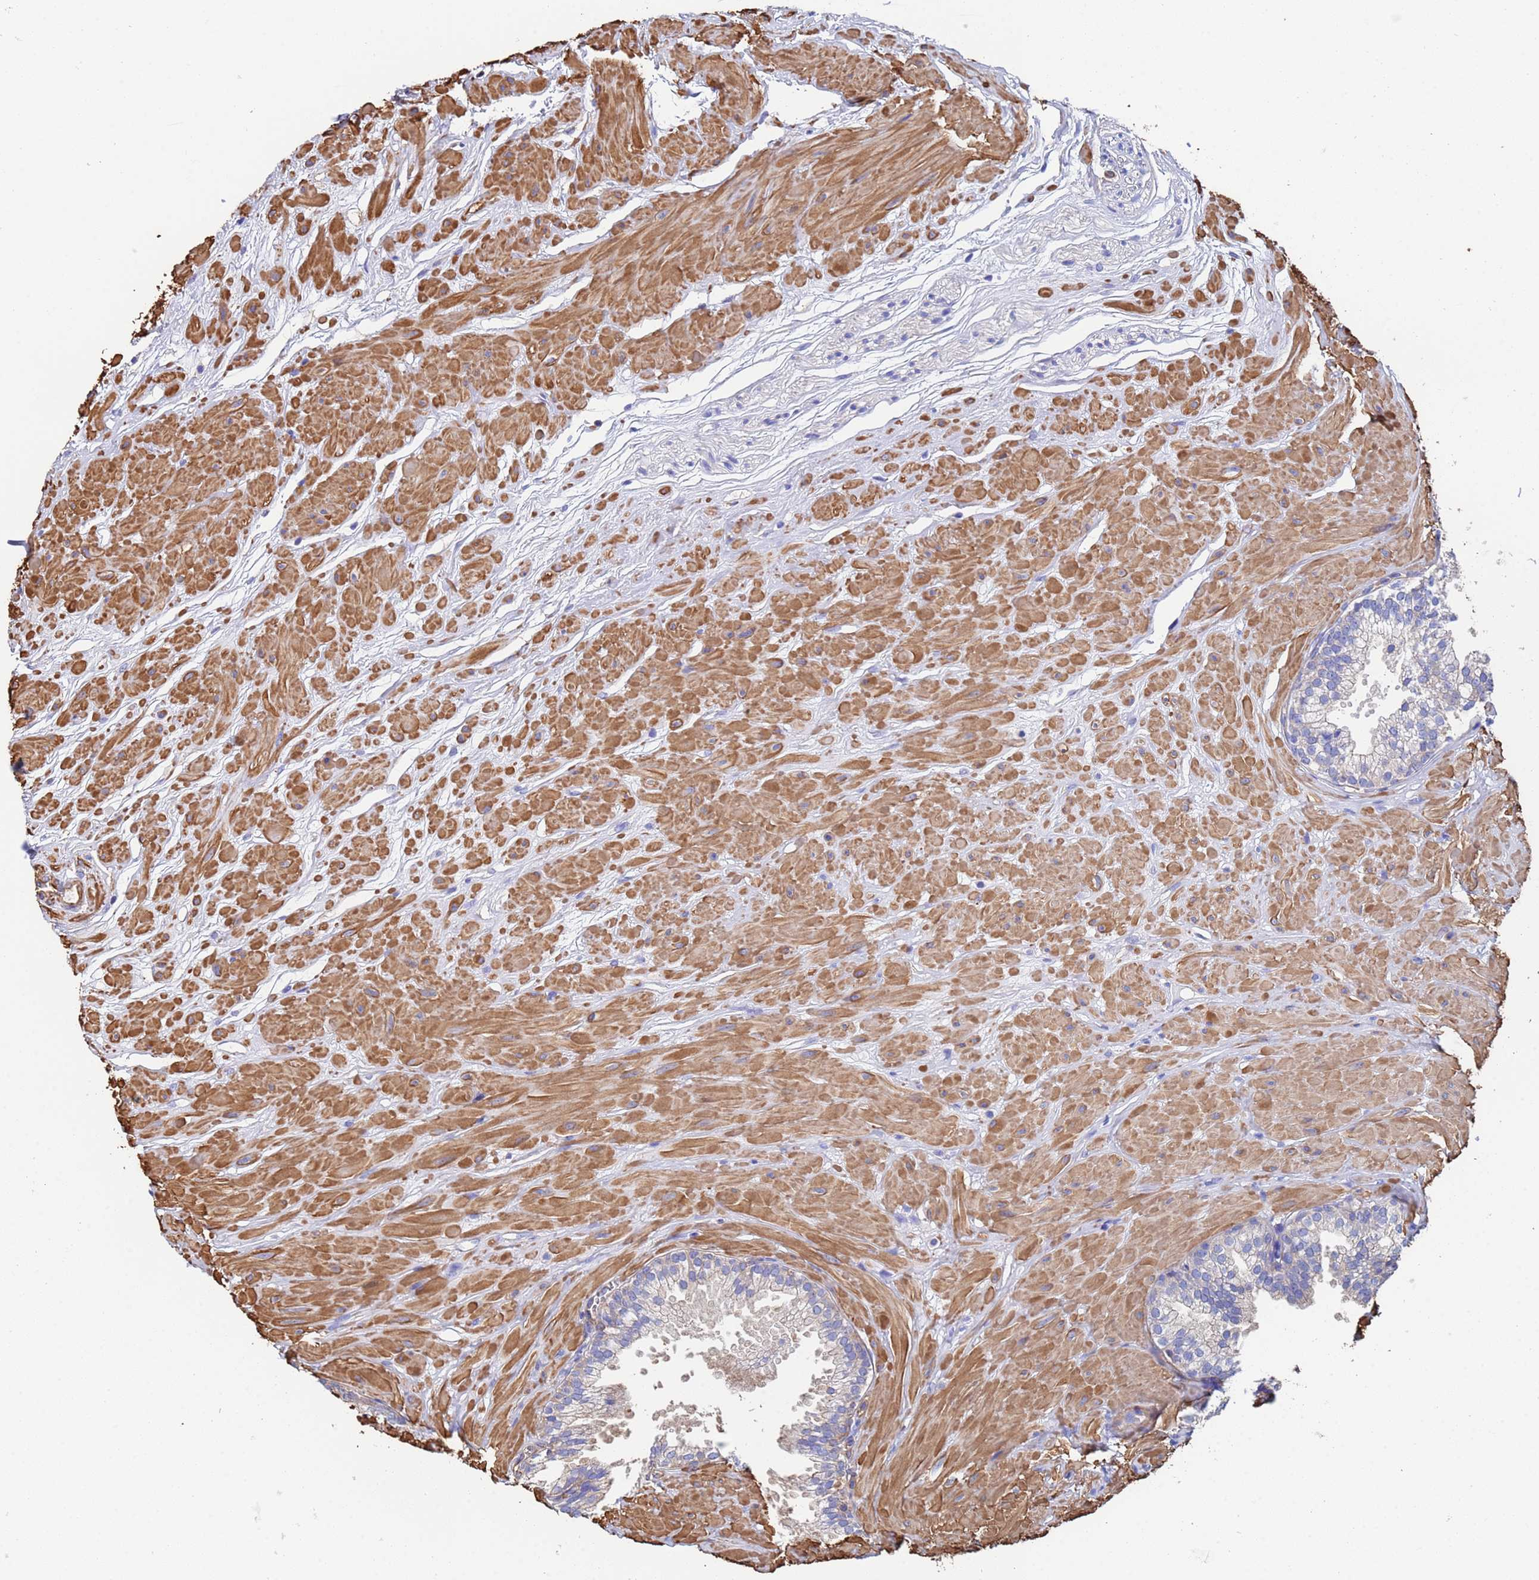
{"staining": {"intensity": "moderate", "quantity": "<25%", "location": "cytoplasmic/membranous"}, "tissue": "prostate", "cell_type": "Glandular cells", "image_type": "normal", "snomed": [{"axis": "morphology", "description": "Normal tissue, NOS"}, {"axis": "topography", "description": "Prostate"}, {"axis": "topography", "description": "Peripheral nerve tissue"}], "caption": "Prostate stained with DAB (3,3'-diaminobenzidine) immunohistochemistry (IHC) exhibits low levels of moderate cytoplasmic/membranous staining in approximately <25% of glandular cells.", "gene": "MYL12A", "patient": {"sex": "male", "age": 55}}